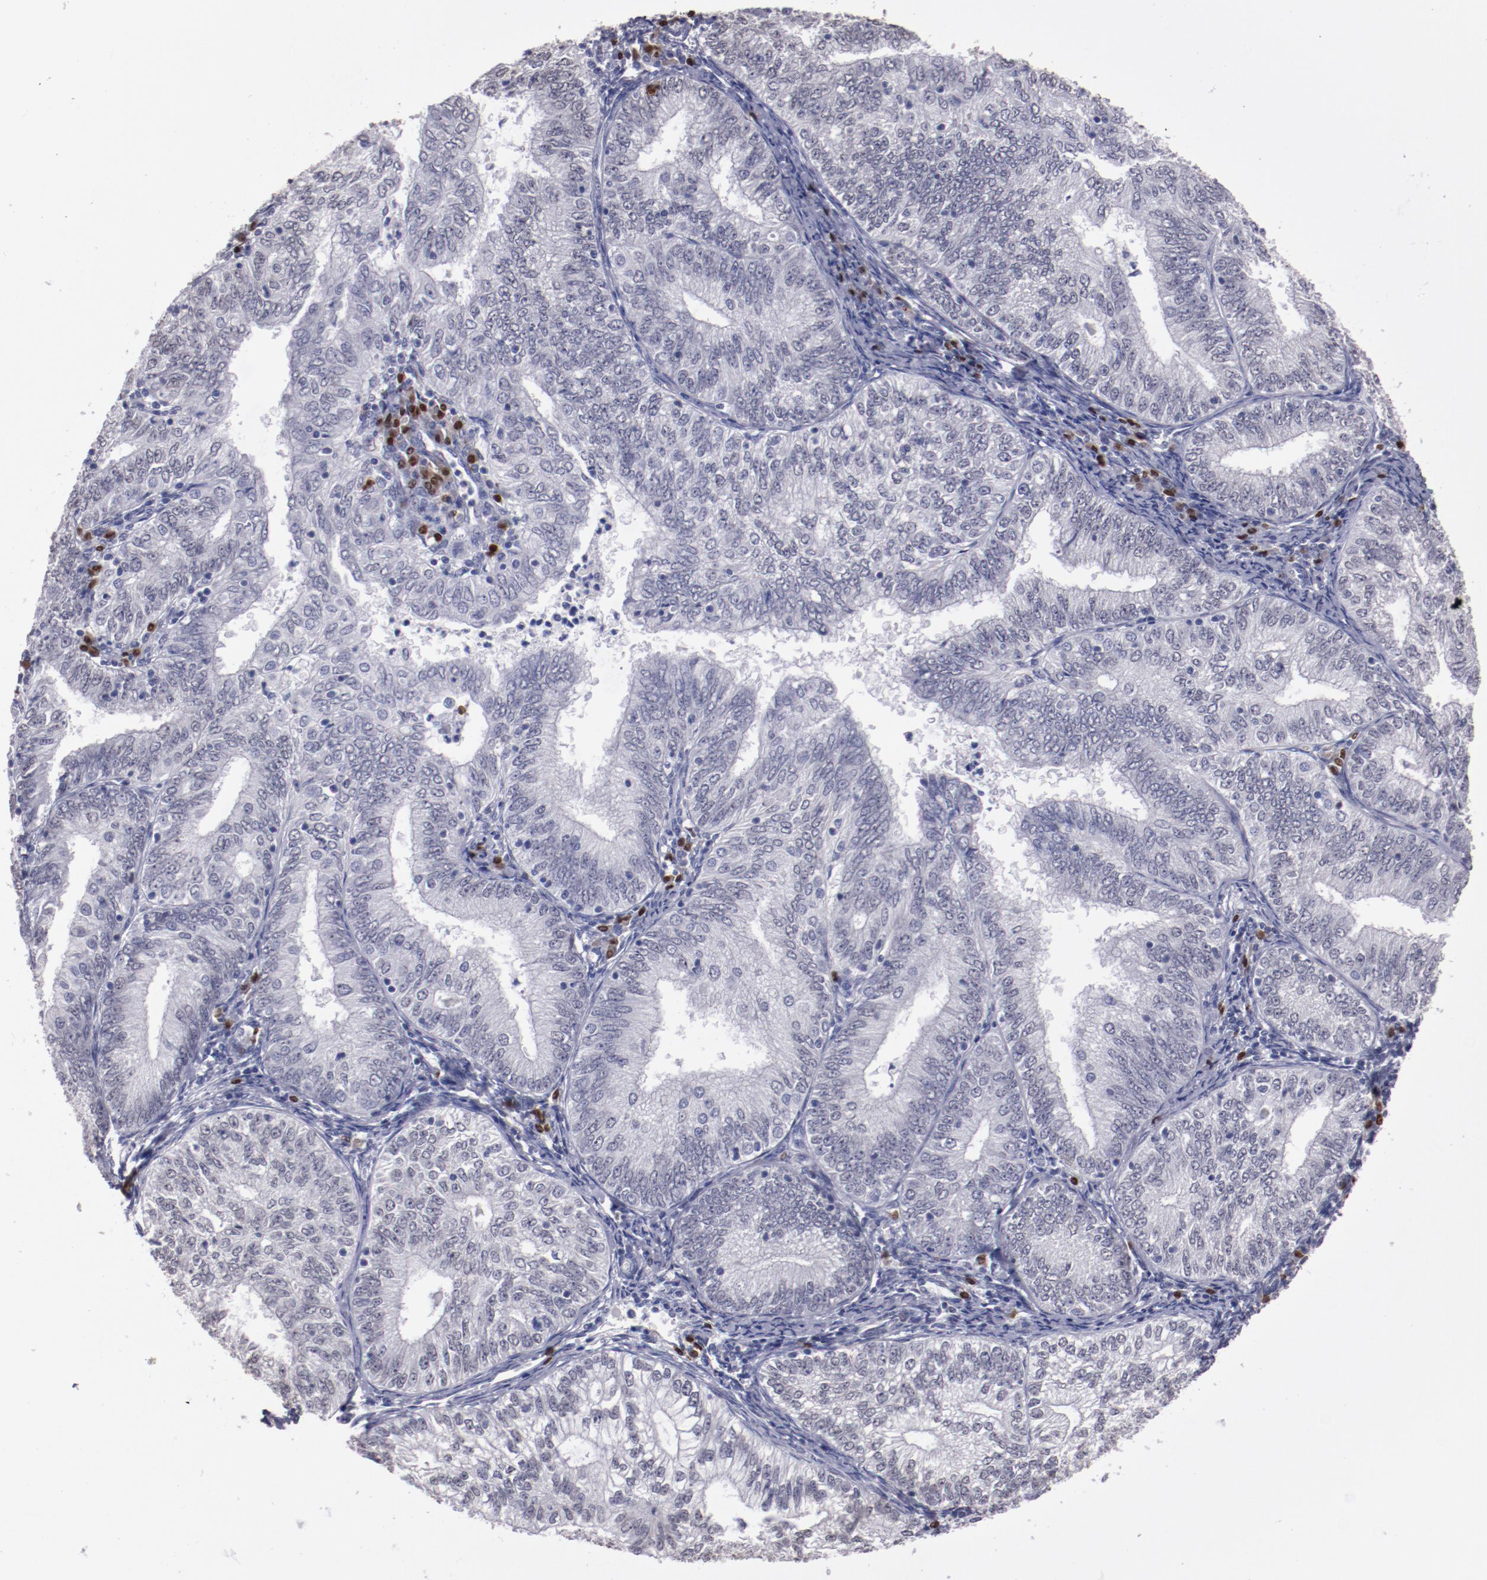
{"staining": {"intensity": "negative", "quantity": "none", "location": "none"}, "tissue": "endometrial cancer", "cell_type": "Tumor cells", "image_type": "cancer", "snomed": [{"axis": "morphology", "description": "Adenocarcinoma, NOS"}, {"axis": "topography", "description": "Endometrium"}], "caption": "Histopathology image shows no protein staining in tumor cells of endometrial adenocarcinoma tissue. (DAB immunohistochemistry with hematoxylin counter stain).", "gene": "IRF4", "patient": {"sex": "female", "age": 69}}